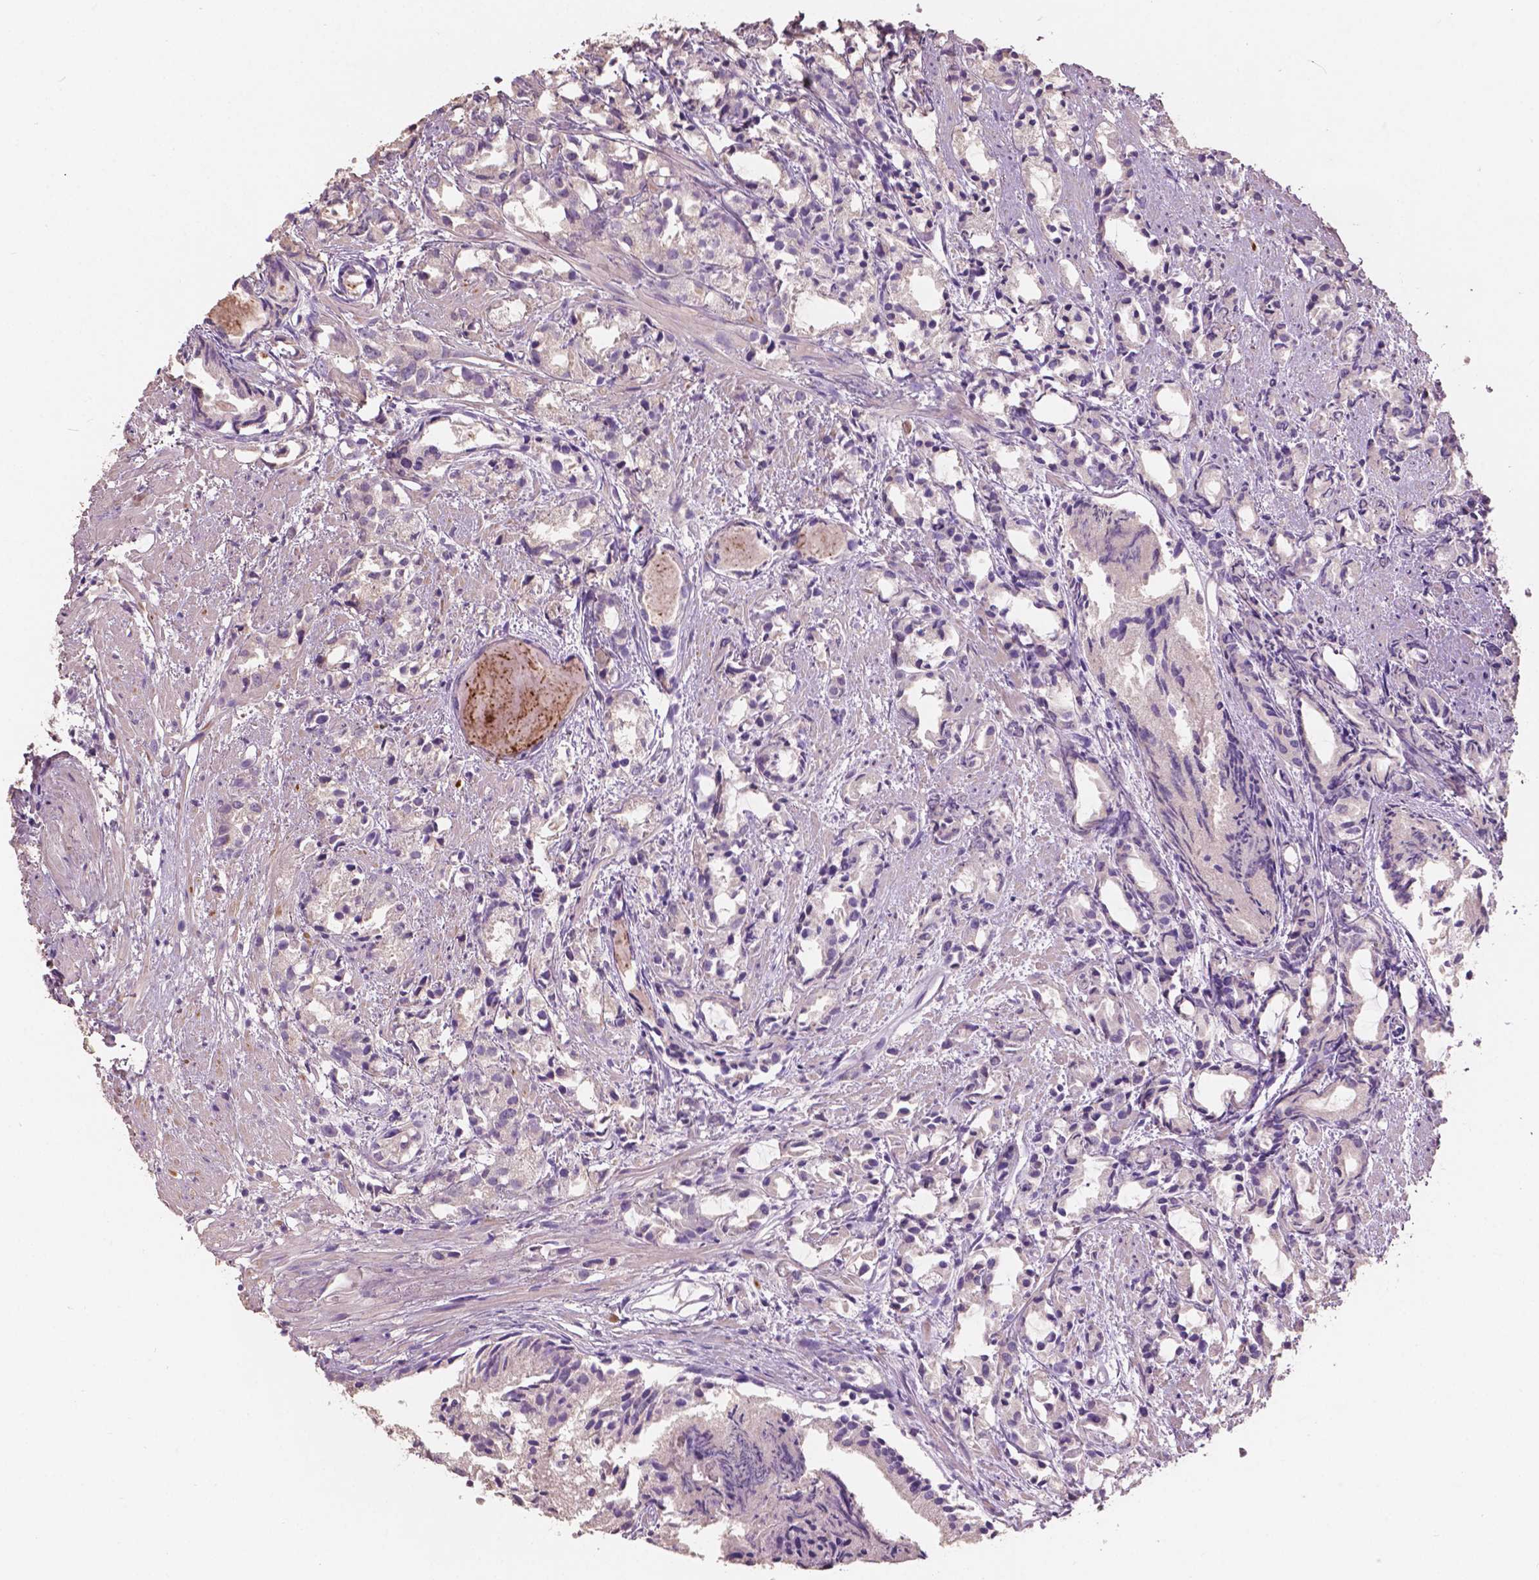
{"staining": {"intensity": "negative", "quantity": "none", "location": "none"}, "tissue": "prostate cancer", "cell_type": "Tumor cells", "image_type": "cancer", "snomed": [{"axis": "morphology", "description": "Adenocarcinoma, High grade"}, {"axis": "topography", "description": "Prostate"}], "caption": "High power microscopy image of an immunohistochemistry histopathology image of high-grade adenocarcinoma (prostate), revealing no significant staining in tumor cells.", "gene": "SBSN", "patient": {"sex": "male", "age": 79}}